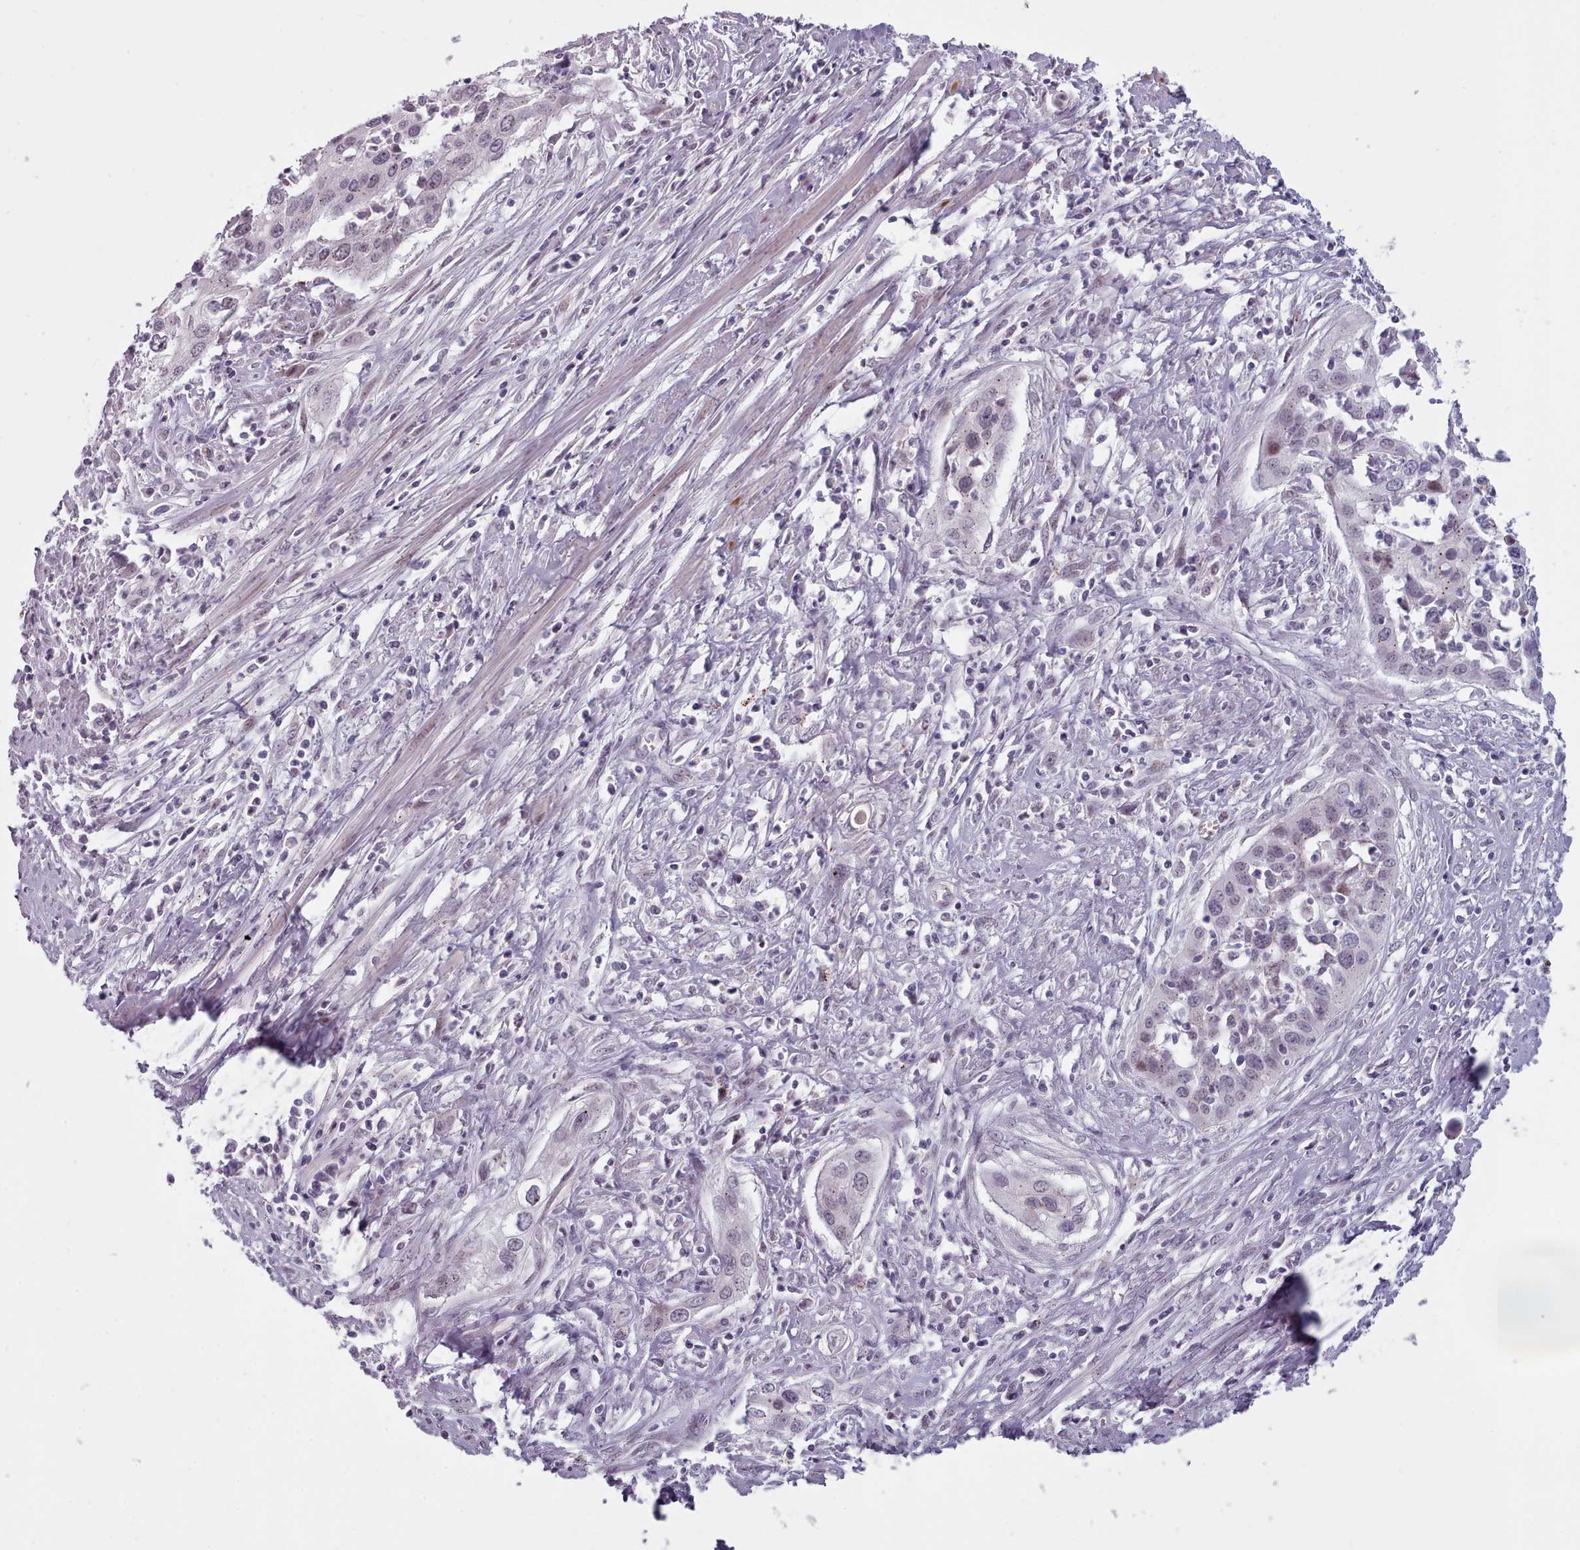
{"staining": {"intensity": "weak", "quantity": "<25%", "location": "nuclear"}, "tissue": "cervical cancer", "cell_type": "Tumor cells", "image_type": "cancer", "snomed": [{"axis": "morphology", "description": "Squamous cell carcinoma, NOS"}, {"axis": "topography", "description": "Cervix"}], "caption": "IHC of squamous cell carcinoma (cervical) shows no positivity in tumor cells.", "gene": "PBX4", "patient": {"sex": "female", "age": 34}}